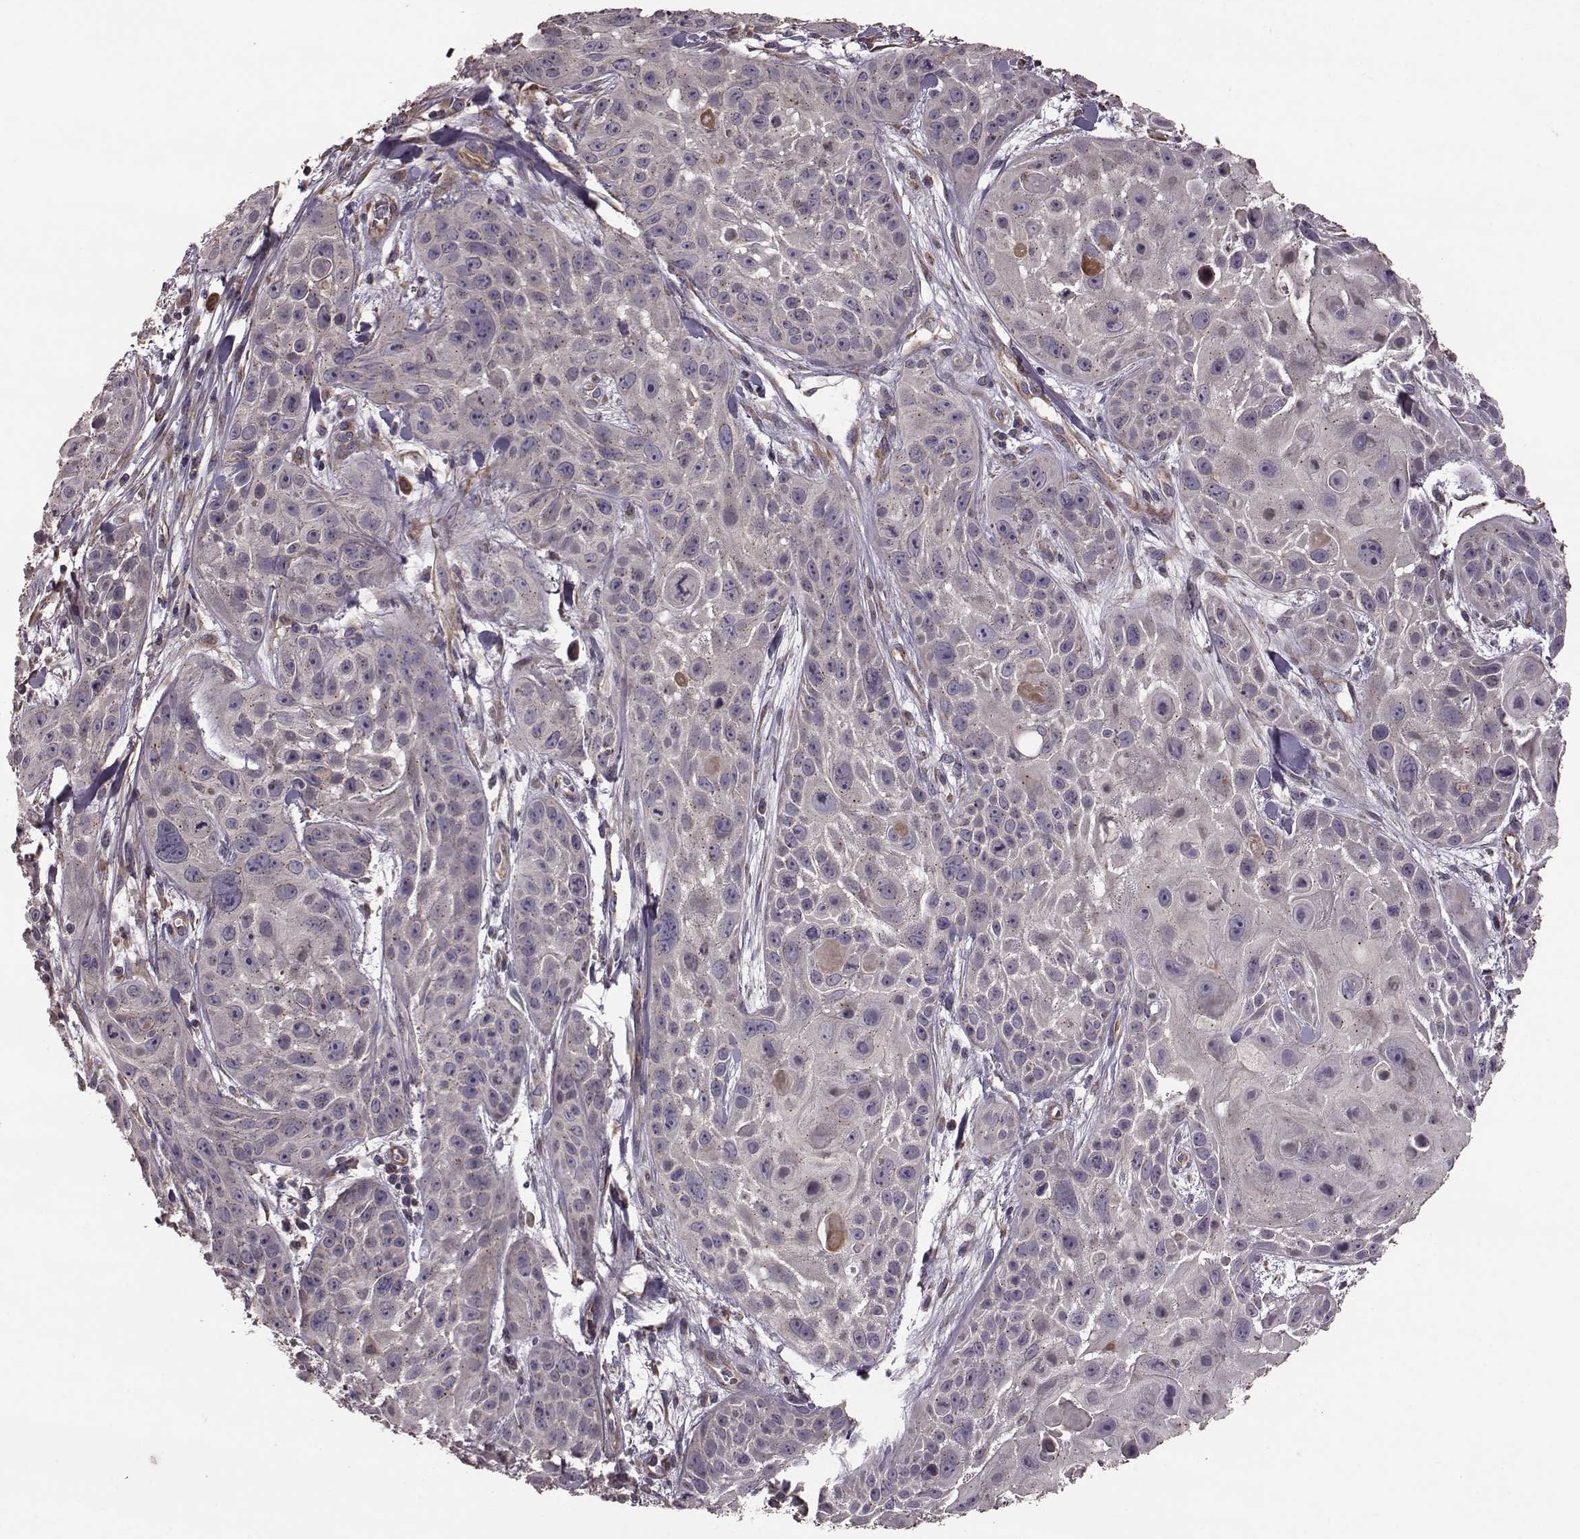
{"staining": {"intensity": "negative", "quantity": "none", "location": "none"}, "tissue": "skin cancer", "cell_type": "Tumor cells", "image_type": "cancer", "snomed": [{"axis": "morphology", "description": "Squamous cell carcinoma, NOS"}, {"axis": "topography", "description": "Skin"}, {"axis": "topography", "description": "Anal"}], "caption": "High magnification brightfield microscopy of skin squamous cell carcinoma stained with DAB (brown) and counterstained with hematoxylin (blue): tumor cells show no significant expression.", "gene": "NTF3", "patient": {"sex": "female", "age": 75}}